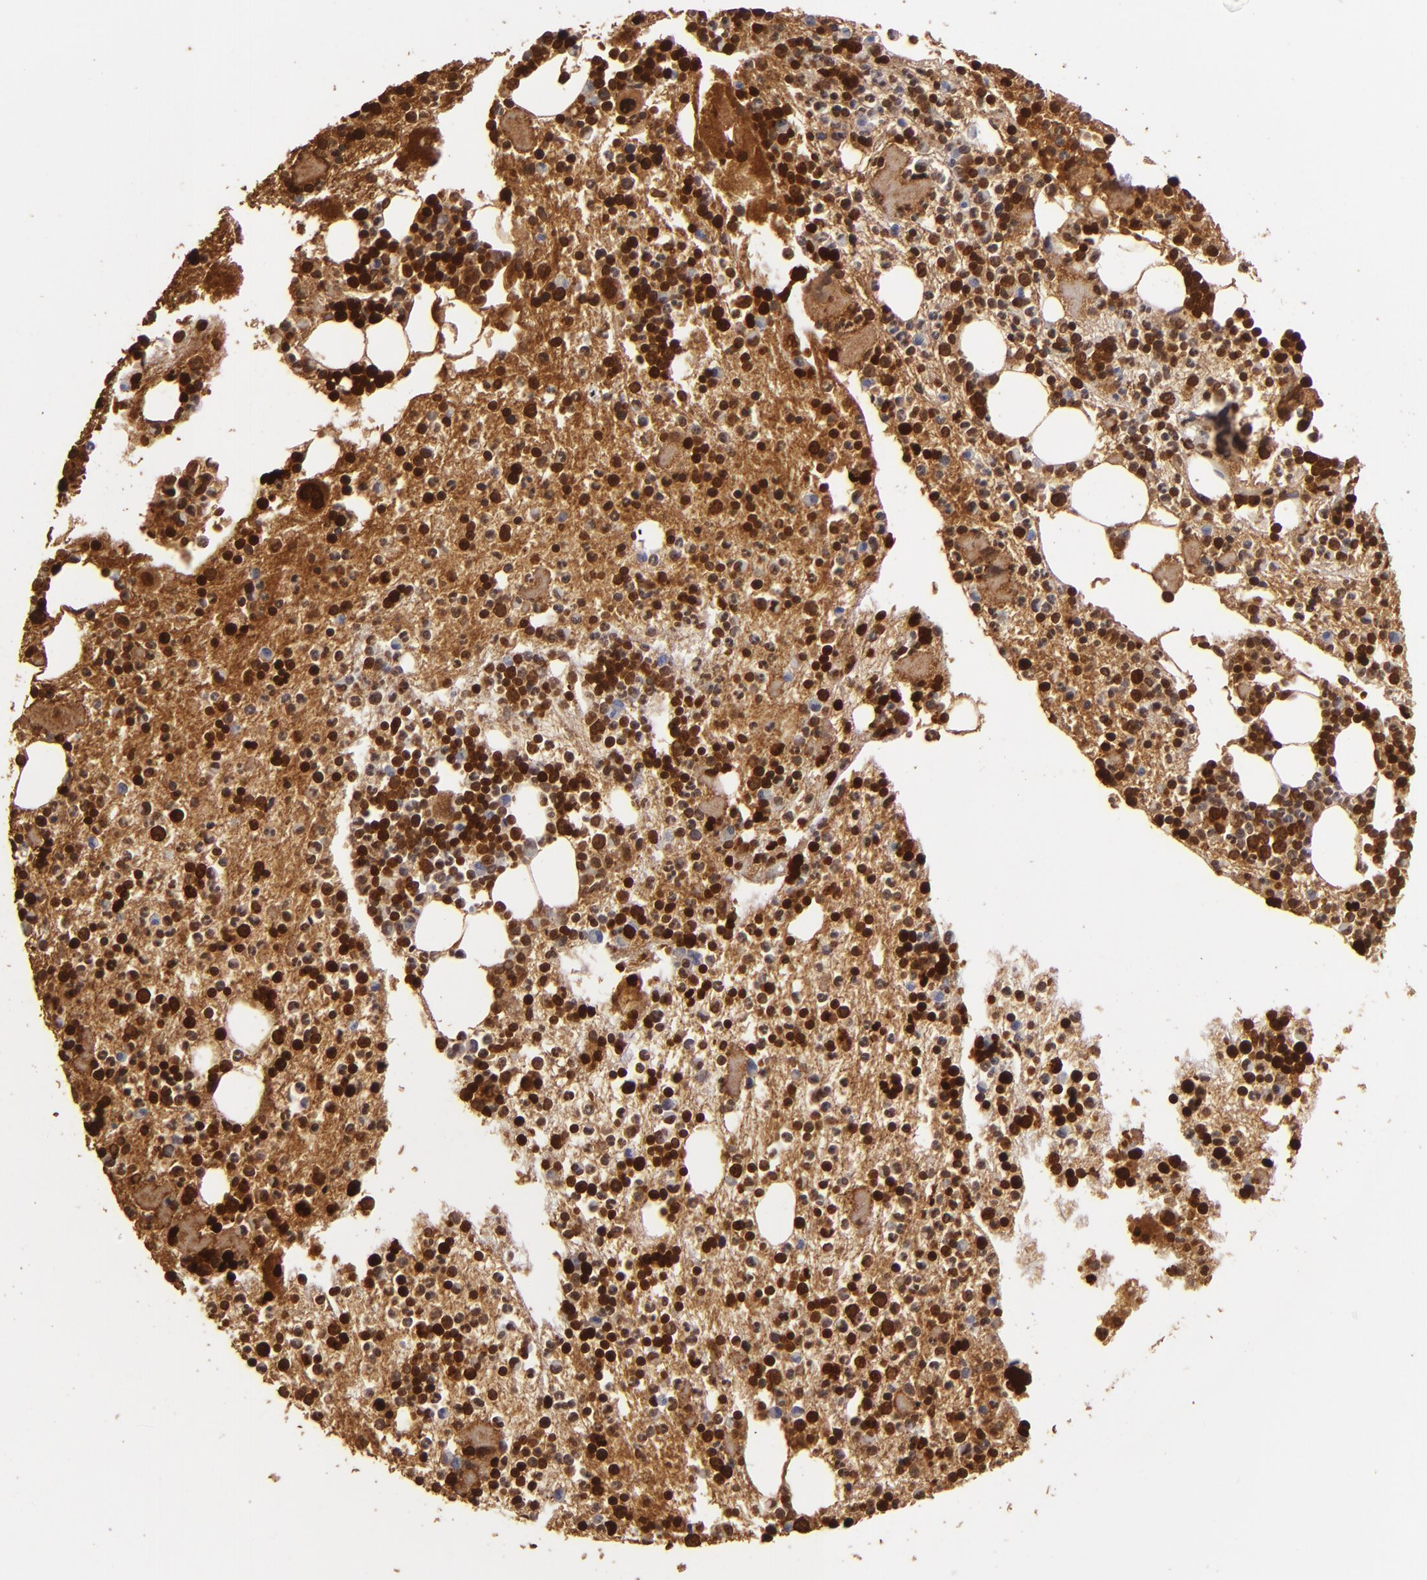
{"staining": {"intensity": "weak", "quantity": "25%-75%", "location": "cytoplasmic/membranous"}, "tissue": "bone marrow", "cell_type": "Hematopoietic cells", "image_type": "normal", "snomed": [{"axis": "morphology", "description": "Normal tissue, NOS"}, {"axis": "topography", "description": "Bone marrow"}], "caption": "Protein analysis of normal bone marrow shows weak cytoplasmic/membranous staining in approximately 25%-75% of hematopoietic cells.", "gene": "ACE", "patient": {"sex": "male", "age": 15}}